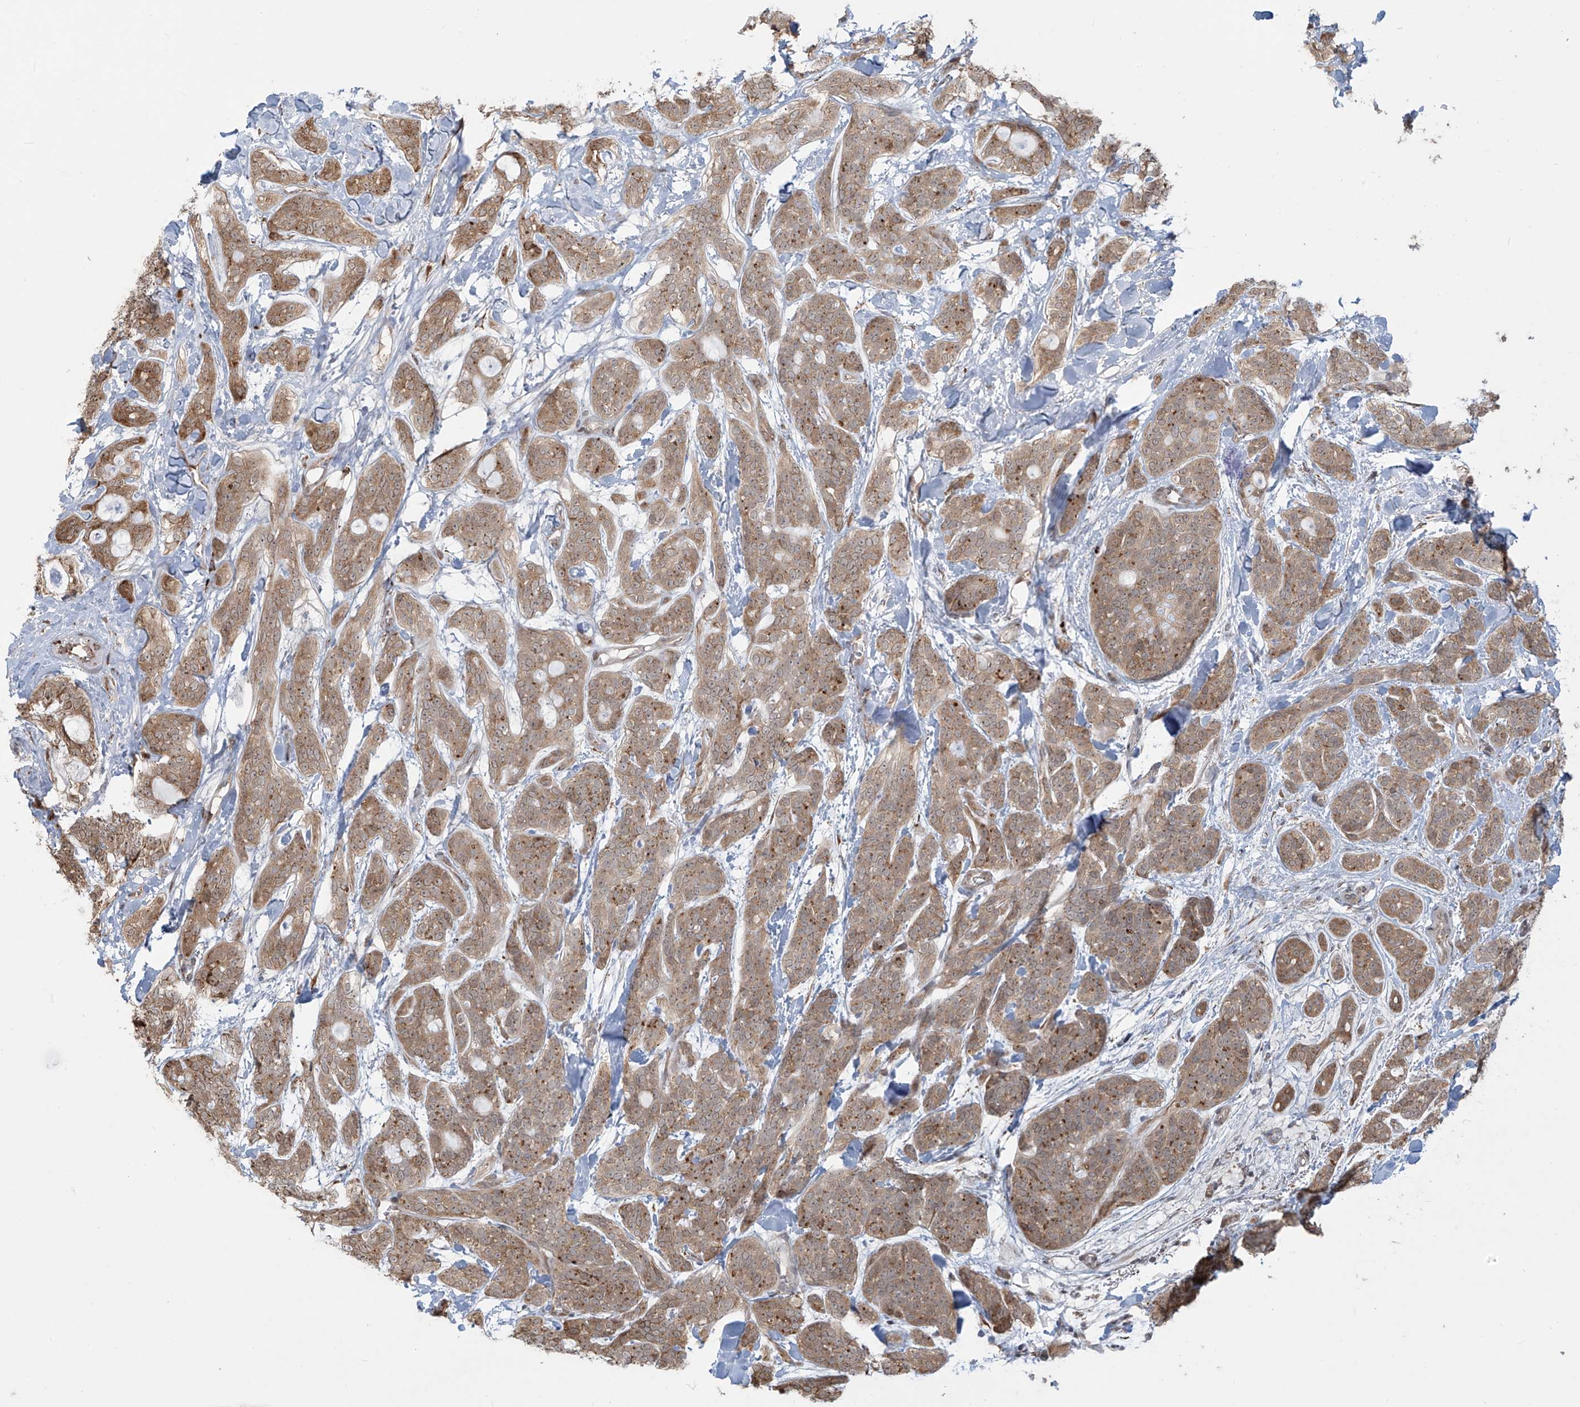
{"staining": {"intensity": "moderate", "quantity": ">75%", "location": "cytoplasmic/membranous"}, "tissue": "head and neck cancer", "cell_type": "Tumor cells", "image_type": "cancer", "snomed": [{"axis": "morphology", "description": "Adenocarcinoma, NOS"}, {"axis": "topography", "description": "Head-Neck"}], "caption": "High-power microscopy captured an IHC micrograph of adenocarcinoma (head and neck), revealing moderate cytoplasmic/membranous staining in about >75% of tumor cells. Using DAB (brown) and hematoxylin (blue) stains, captured at high magnification using brightfield microscopy.", "gene": "PLEKHM3", "patient": {"sex": "male", "age": 66}}